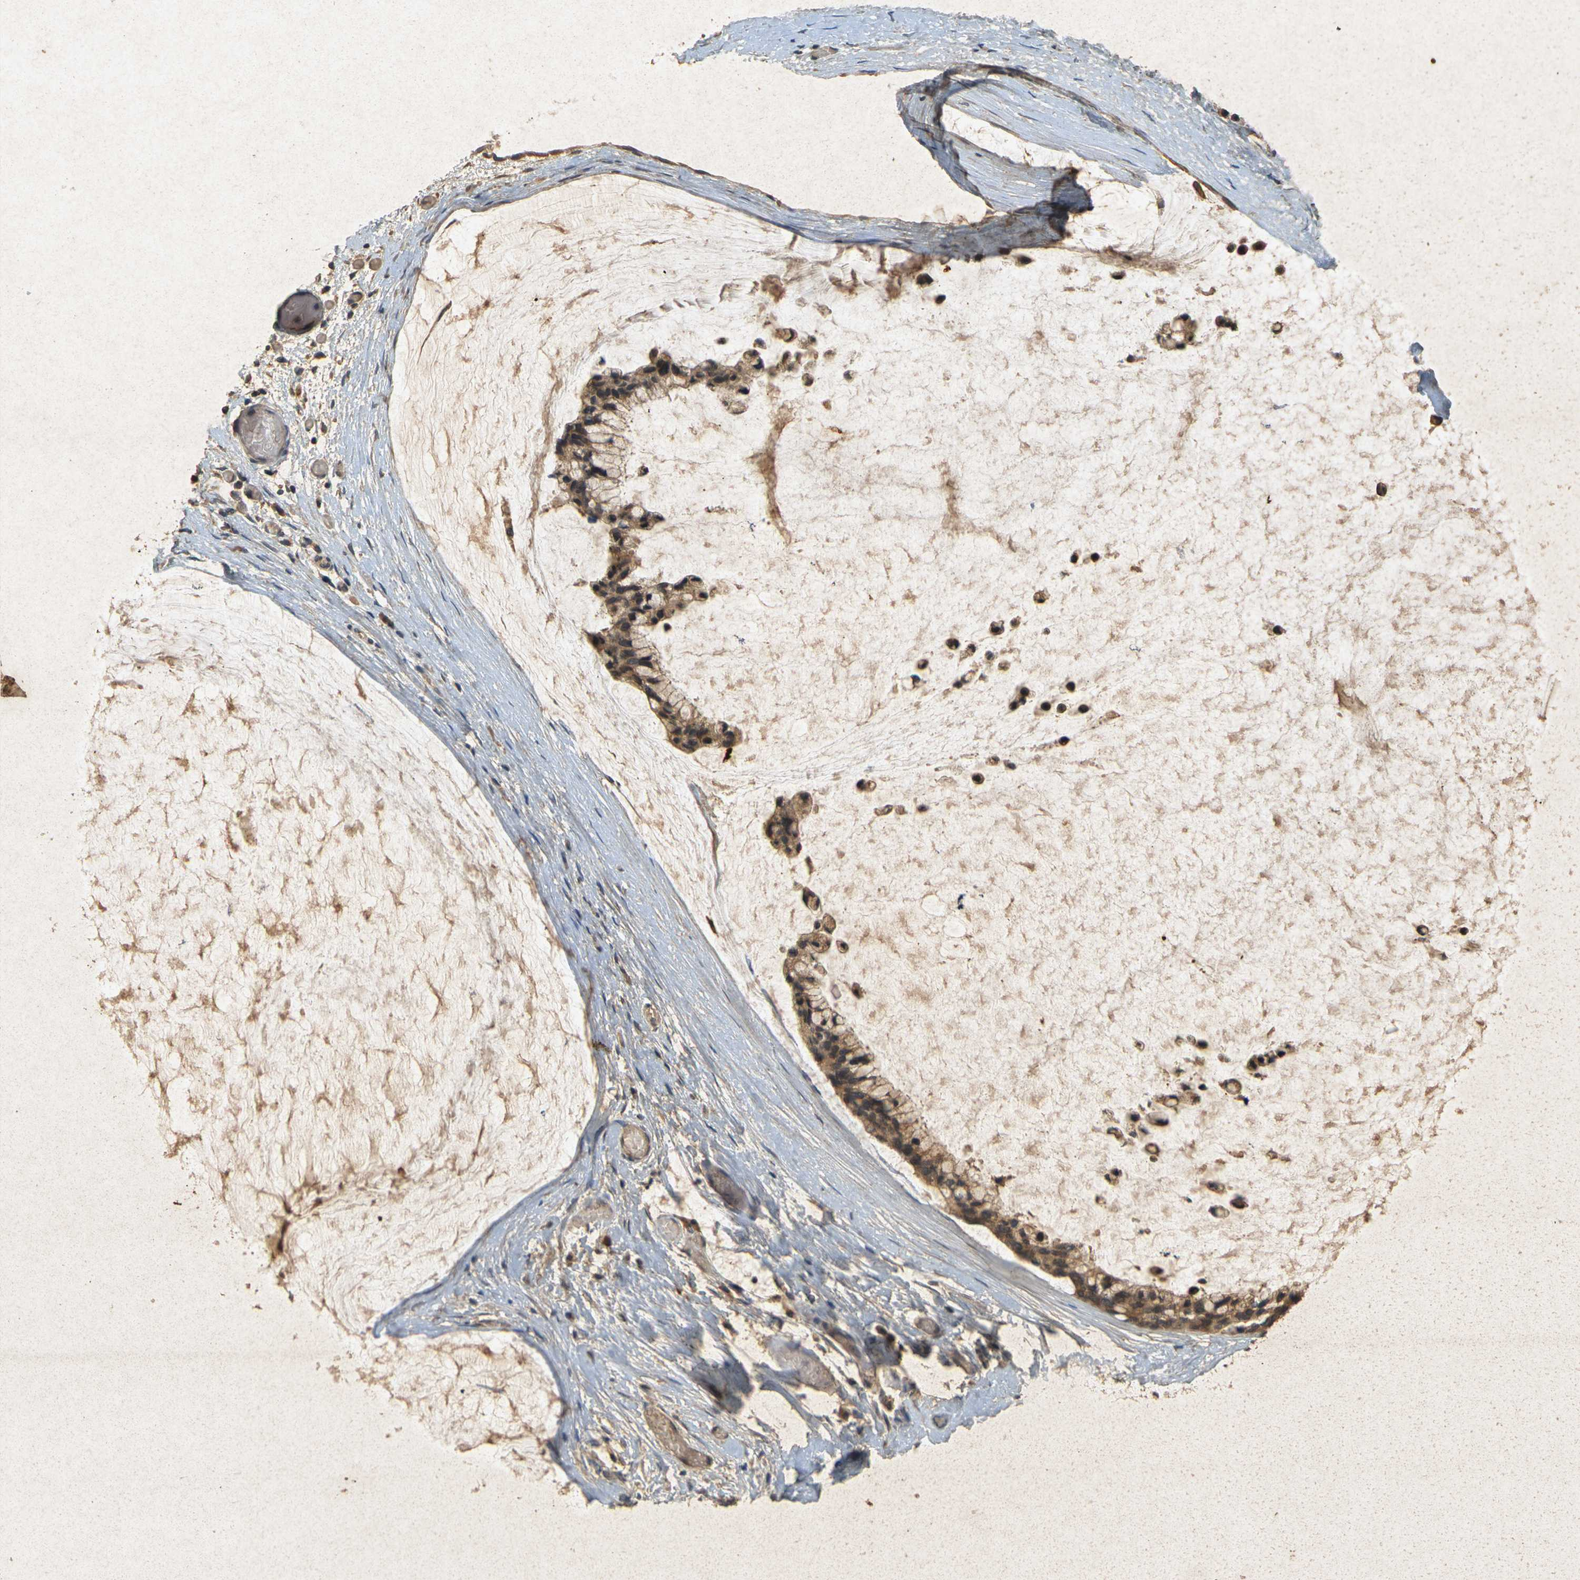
{"staining": {"intensity": "moderate", "quantity": ">75%", "location": "cytoplasmic/membranous"}, "tissue": "ovarian cancer", "cell_type": "Tumor cells", "image_type": "cancer", "snomed": [{"axis": "morphology", "description": "Cystadenocarcinoma, mucinous, NOS"}, {"axis": "topography", "description": "Ovary"}], "caption": "Protein staining exhibits moderate cytoplasmic/membranous expression in approximately >75% of tumor cells in mucinous cystadenocarcinoma (ovarian).", "gene": "ERN1", "patient": {"sex": "female", "age": 39}}